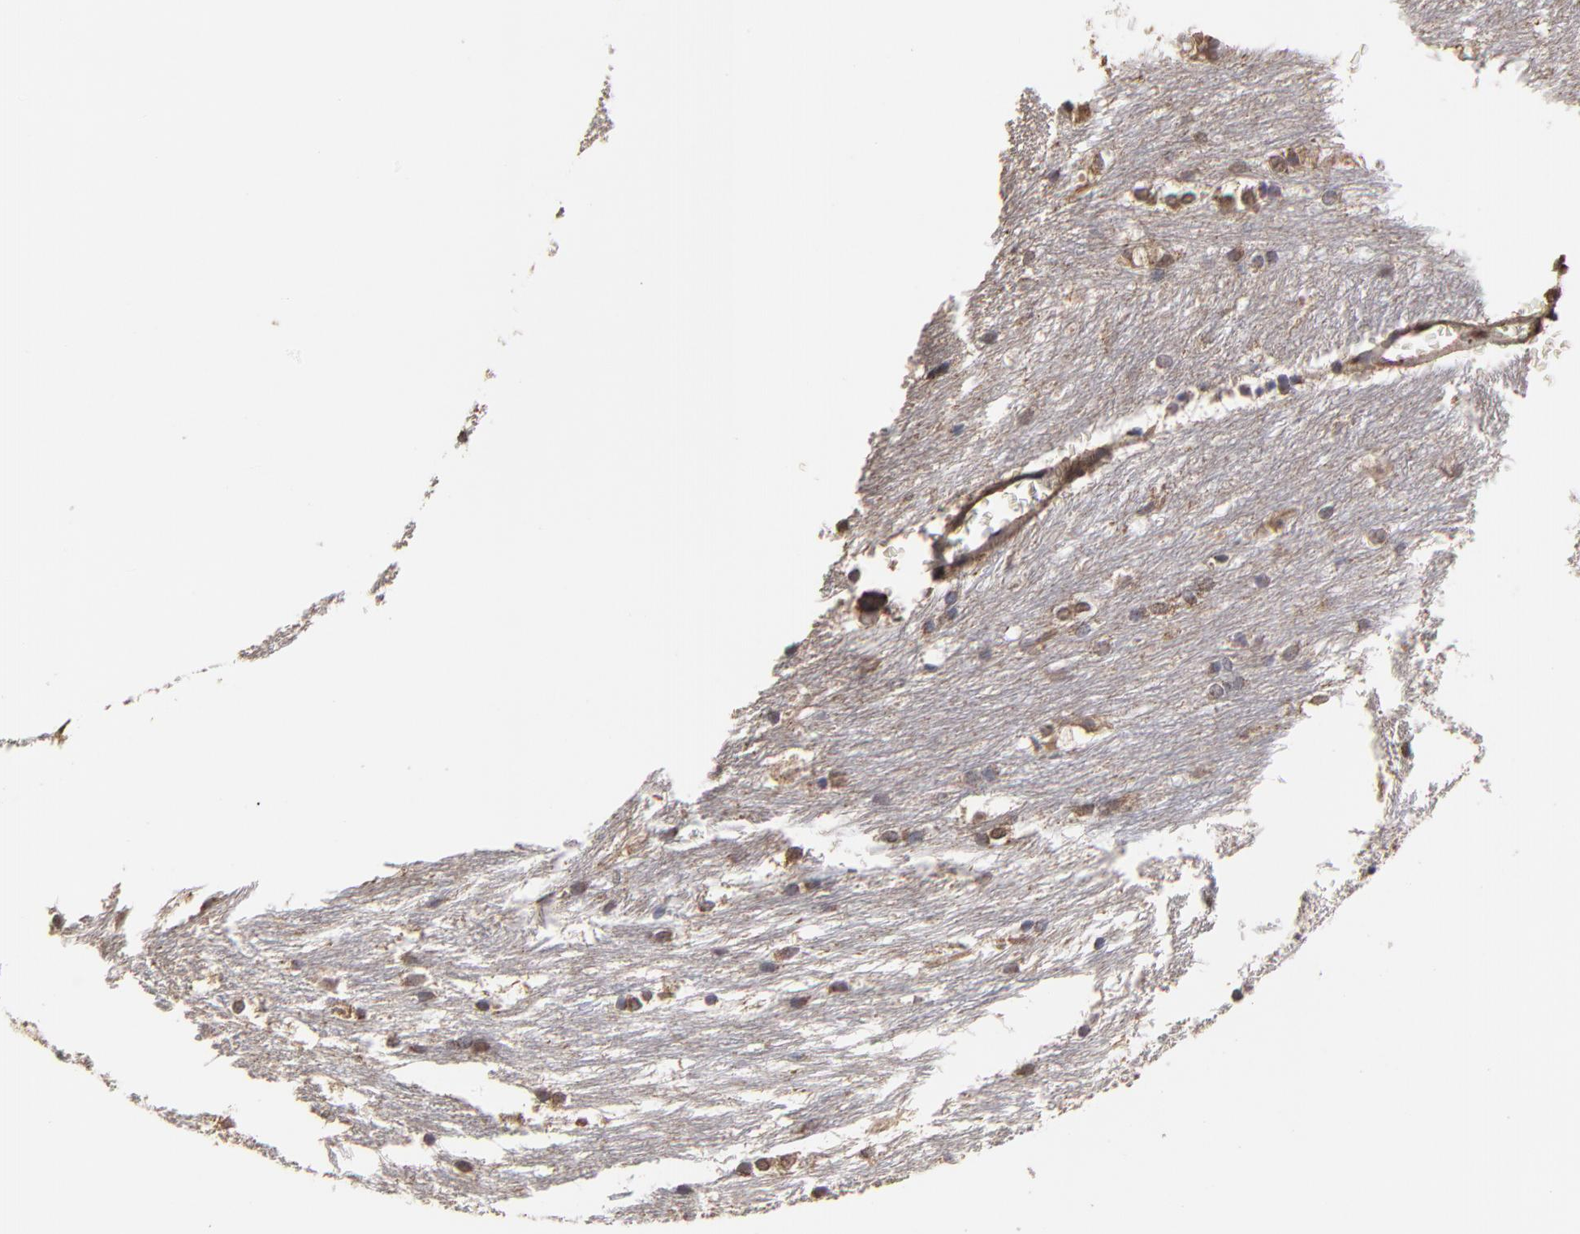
{"staining": {"intensity": "moderate", "quantity": "<25%", "location": "nuclear"}, "tissue": "caudate", "cell_type": "Glial cells", "image_type": "normal", "snomed": [{"axis": "morphology", "description": "Normal tissue, NOS"}, {"axis": "topography", "description": "Lateral ventricle wall"}], "caption": "The histopathology image displays immunohistochemical staining of unremarkable caudate. There is moderate nuclear staining is appreciated in about <25% of glial cells. (IHC, brightfield microscopy, high magnification).", "gene": "RO60", "patient": {"sex": "female", "age": 19}}